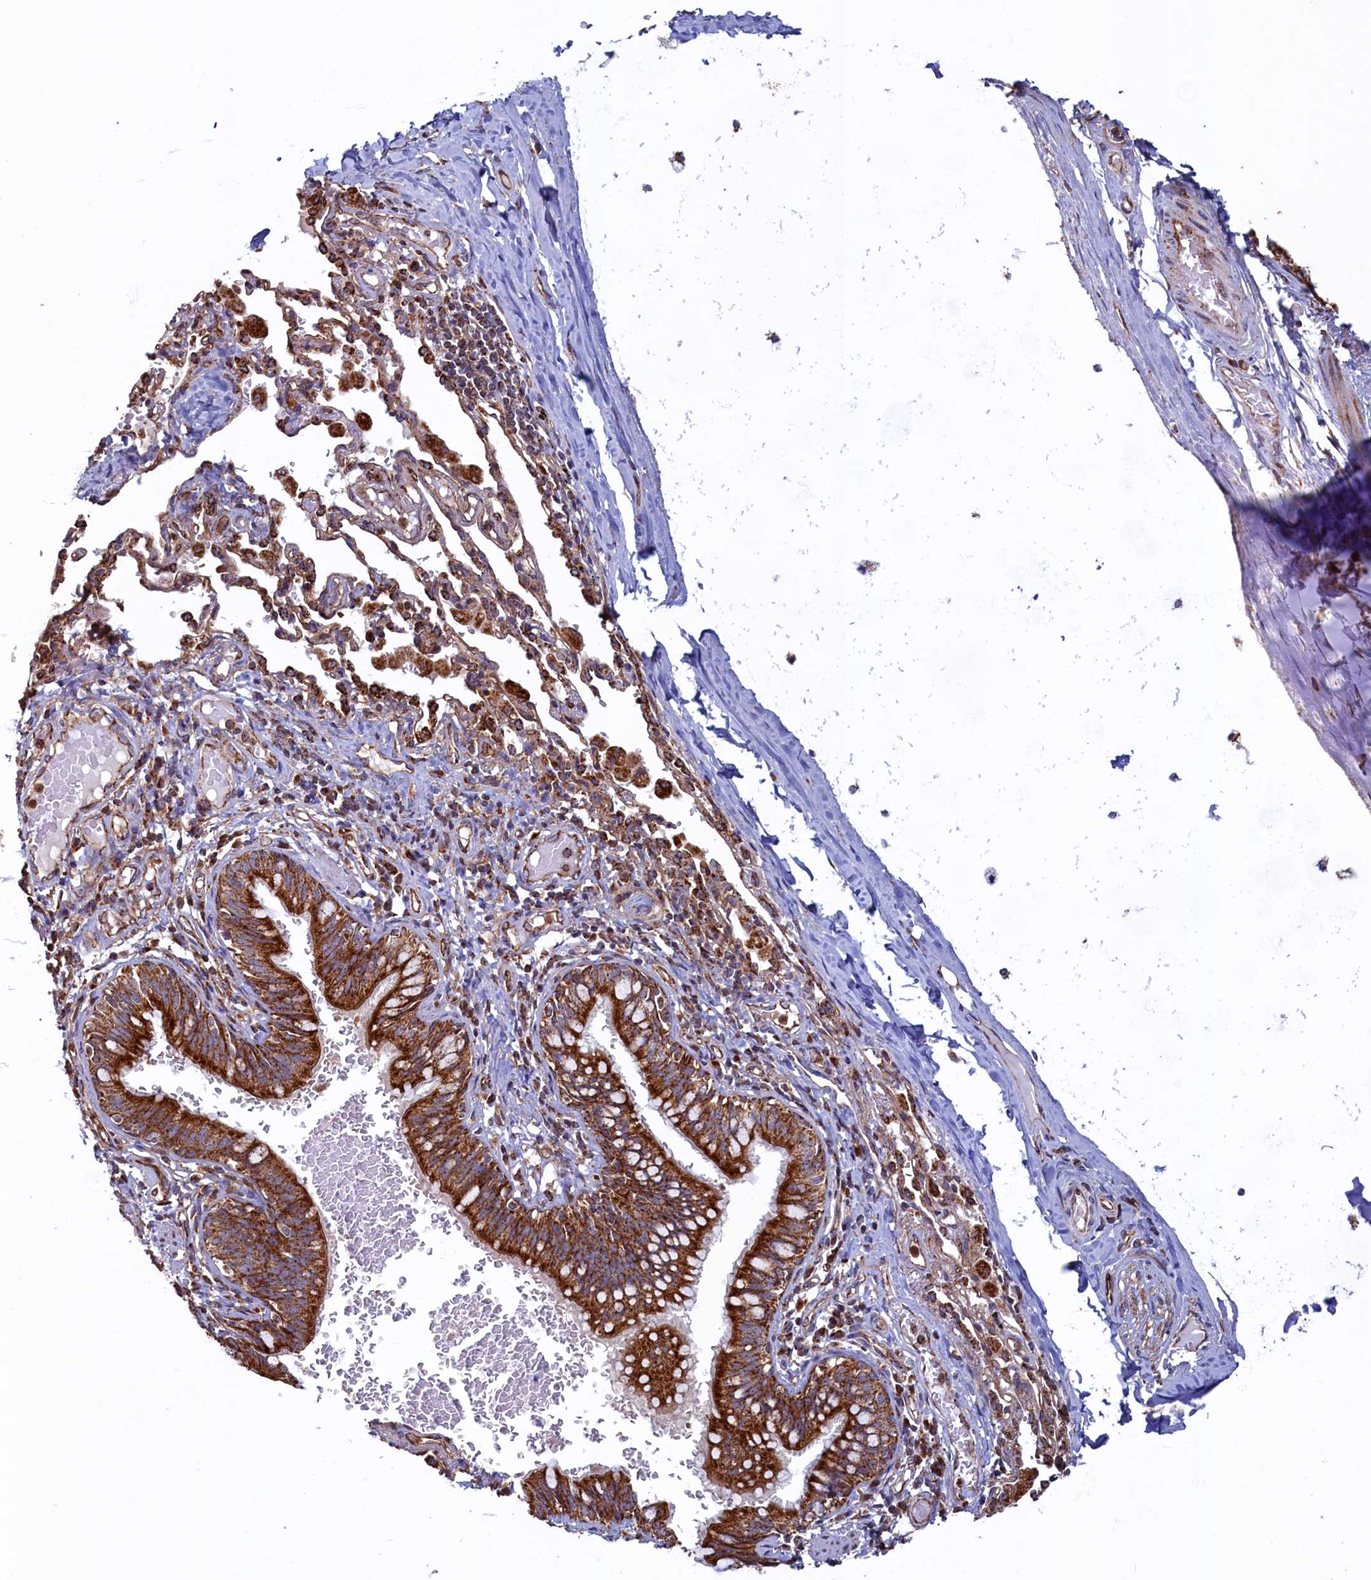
{"staining": {"intensity": "strong", "quantity": ">75%", "location": "cytoplasmic/membranous"}, "tissue": "bronchus", "cell_type": "Respiratory epithelial cells", "image_type": "normal", "snomed": [{"axis": "morphology", "description": "Normal tissue, NOS"}, {"axis": "topography", "description": "Cartilage tissue"}, {"axis": "topography", "description": "Bronchus"}], "caption": "A histopathology image showing strong cytoplasmic/membranous expression in about >75% of respiratory epithelial cells in benign bronchus, as visualized by brown immunohistochemical staining.", "gene": "UBE3B", "patient": {"sex": "female", "age": 36}}